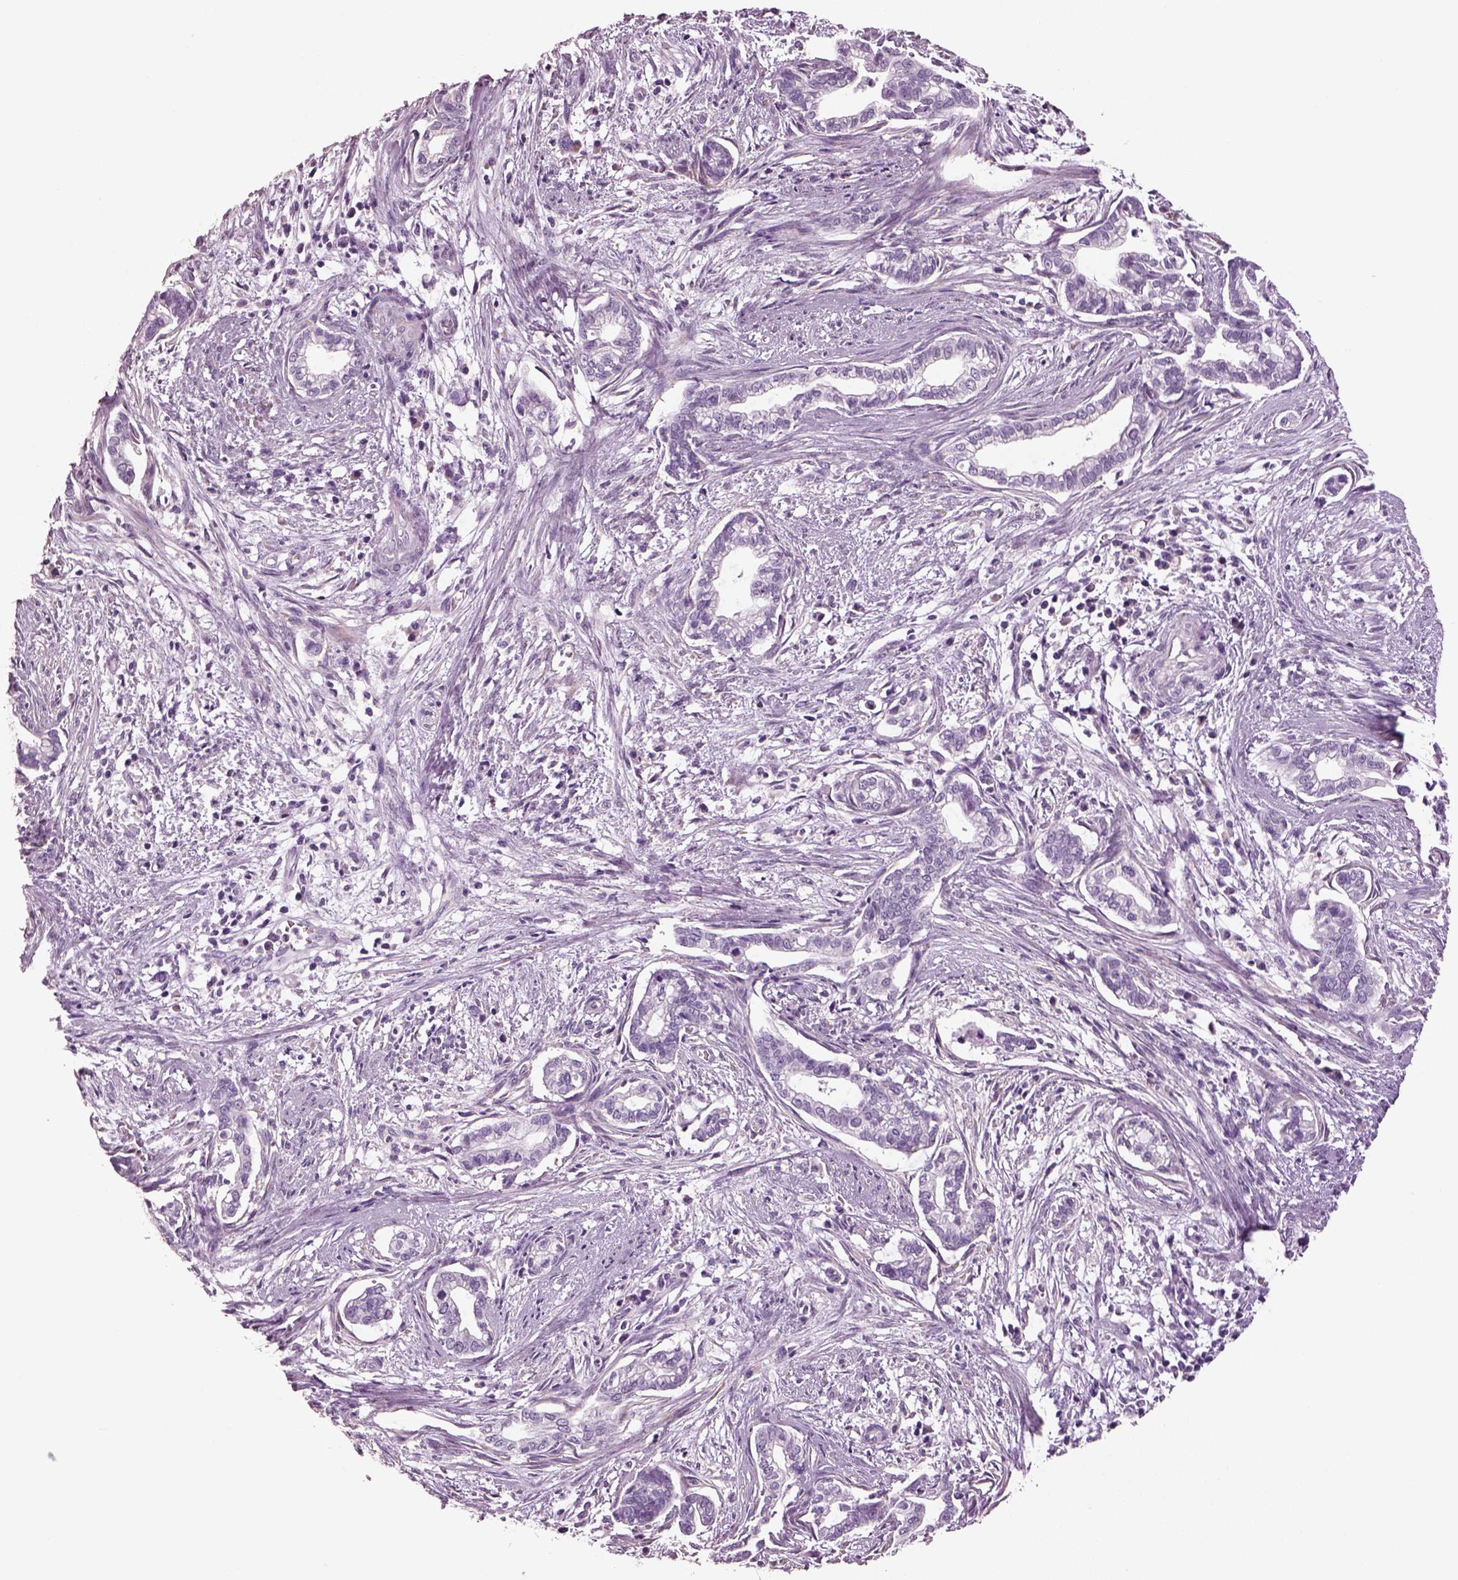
{"staining": {"intensity": "negative", "quantity": "none", "location": "none"}, "tissue": "cervical cancer", "cell_type": "Tumor cells", "image_type": "cancer", "snomed": [{"axis": "morphology", "description": "Adenocarcinoma, NOS"}, {"axis": "topography", "description": "Cervix"}], "caption": "A high-resolution photomicrograph shows immunohistochemistry staining of cervical cancer (adenocarcinoma), which reveals no significant expression in tumor cells.", "gene": "GUCA1A", "patient": {"sex": "female", "age": 62}}